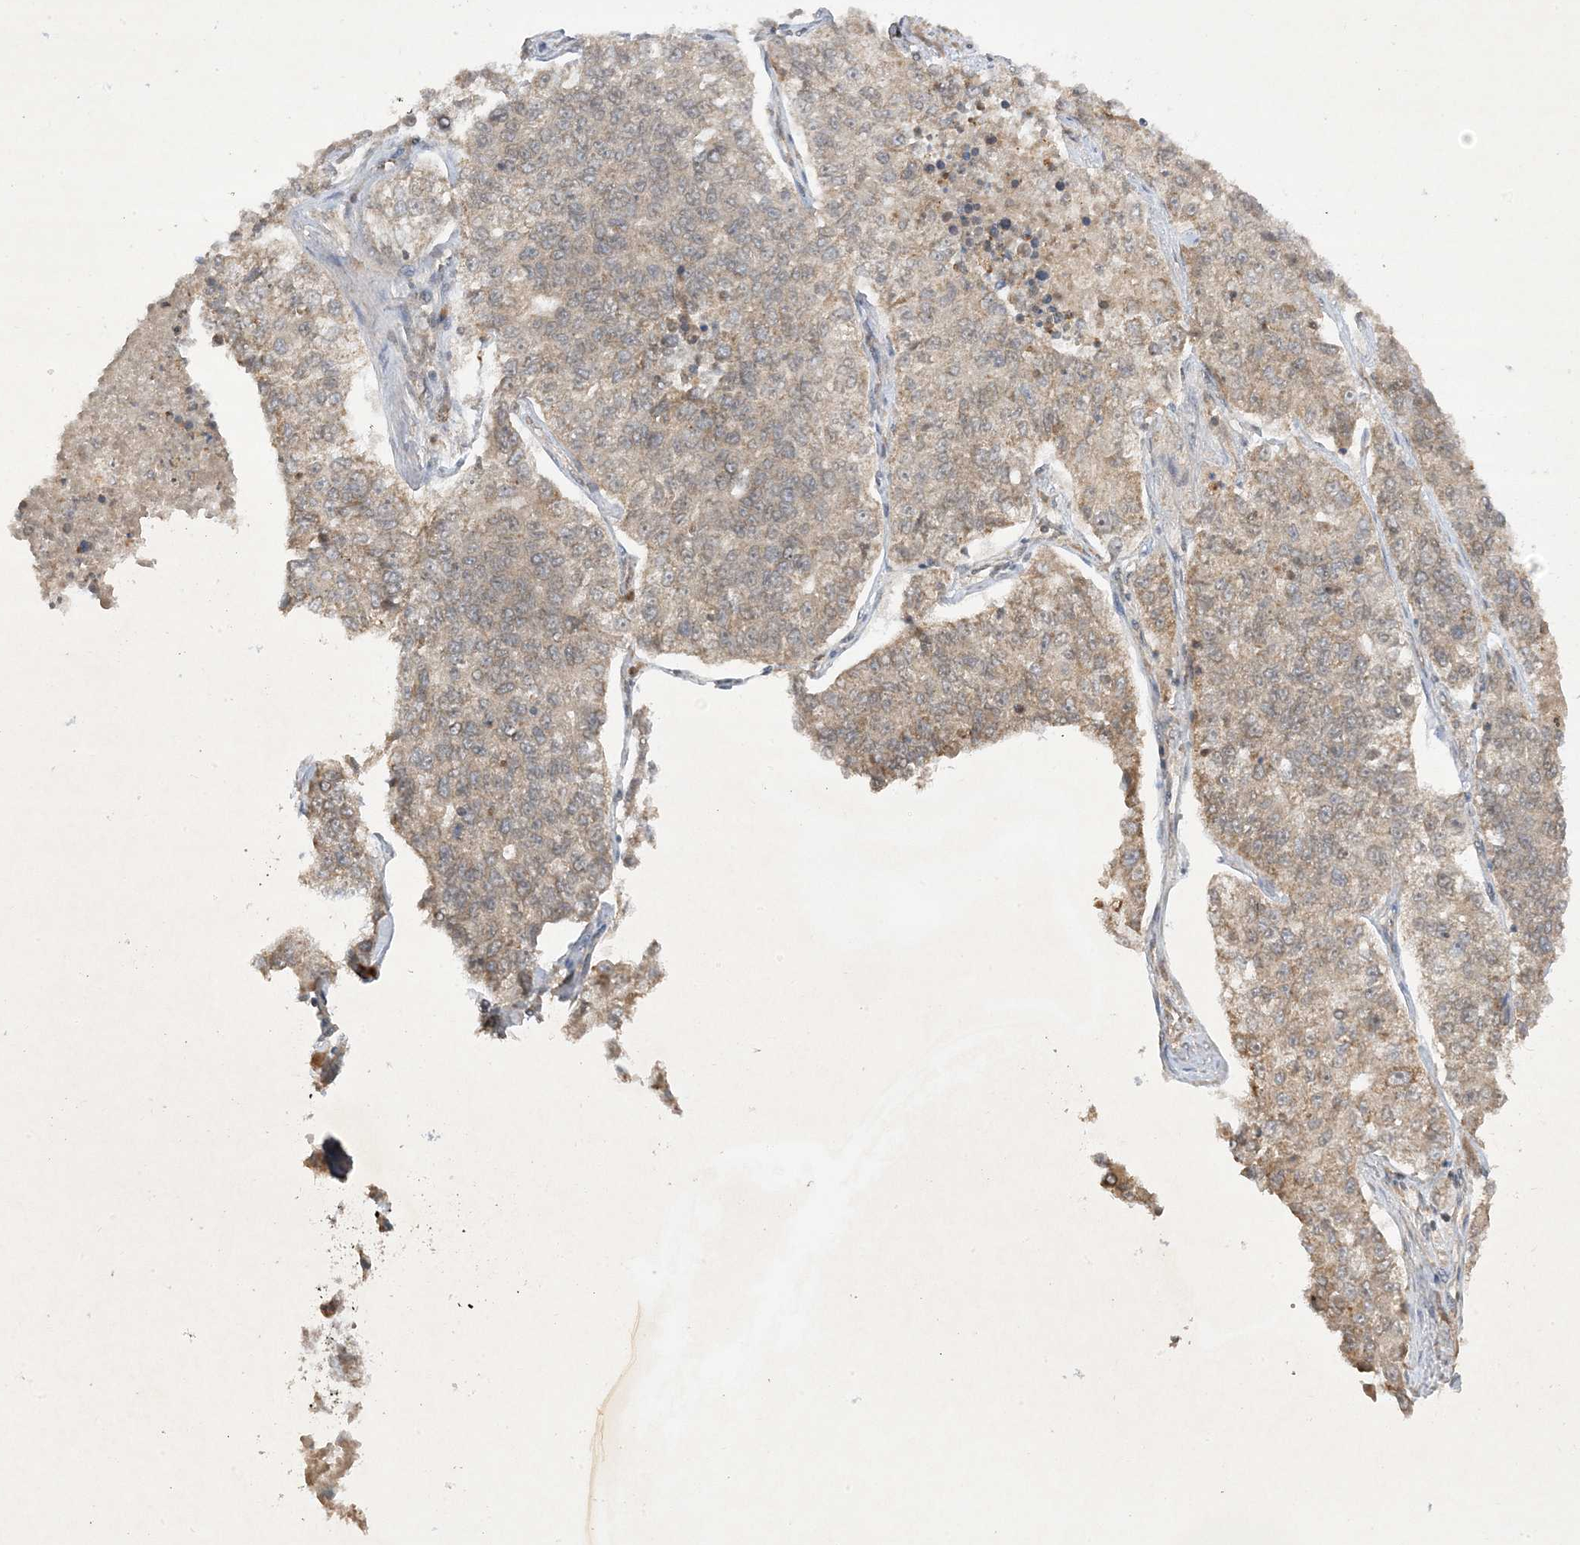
{"staining": {"intensity": "weak", "quantity": "25%-75%", "location": "cytoplasmic/membranous"}, "tissue": "lung cancer", "cell_type": "Tumor cells", "image_type": "cancer", "snomed": [{"axis": "morphology", "description": "Adenocarcinoma, NOS"}, {"axis": "topography", "description": "Lung"}], "caption": "About 25%-75% of tumor cells in human lung cancer exhibit weak cytoplasmic/membranous protein expression as visualized by brown immunohistochemical staining.", "gene": "ZNF213", "patient": {"sex": "male", "age": 49}}